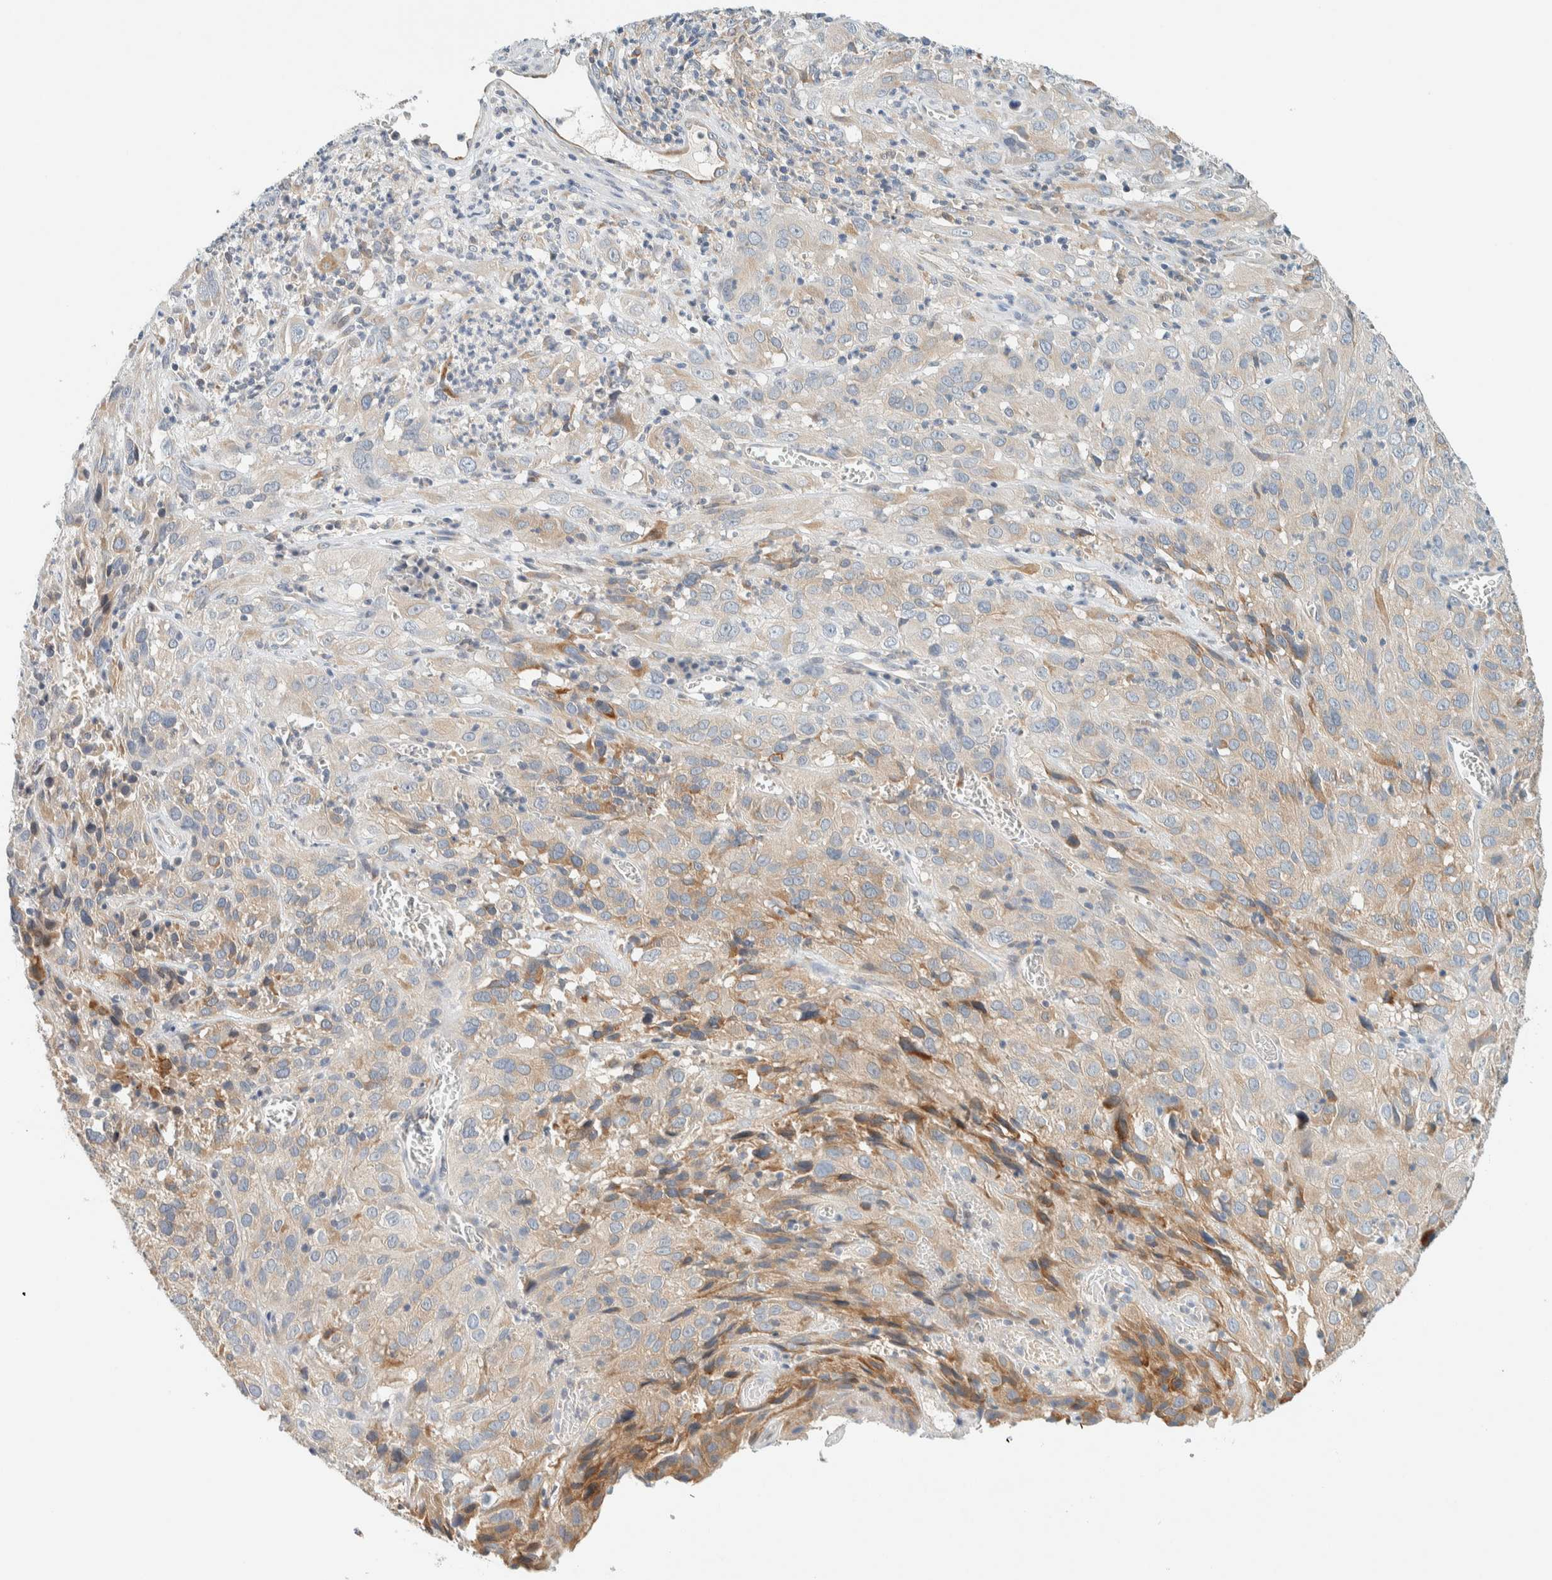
{"staining": {"intensity": "weak", "quantity": "<25%", "location": "cytoplasmic/membranous"}, "tissue": "cervical cancer", "cell_type": "Tumor cells", "image_type": "cancer", "snomed": [{"axis": "morphology", "description": "Squamous cell carcinoma, NOS"}, {"axis": "topography", "description": "Cervix"}], "caption": "A photomicrograph of cervical cancer (squamous cell carcinoma) stained for a protein shows no brown staining in tumor cells.", "gene": "SUMF2", "patient": {"sex": "female", "age": 32}}